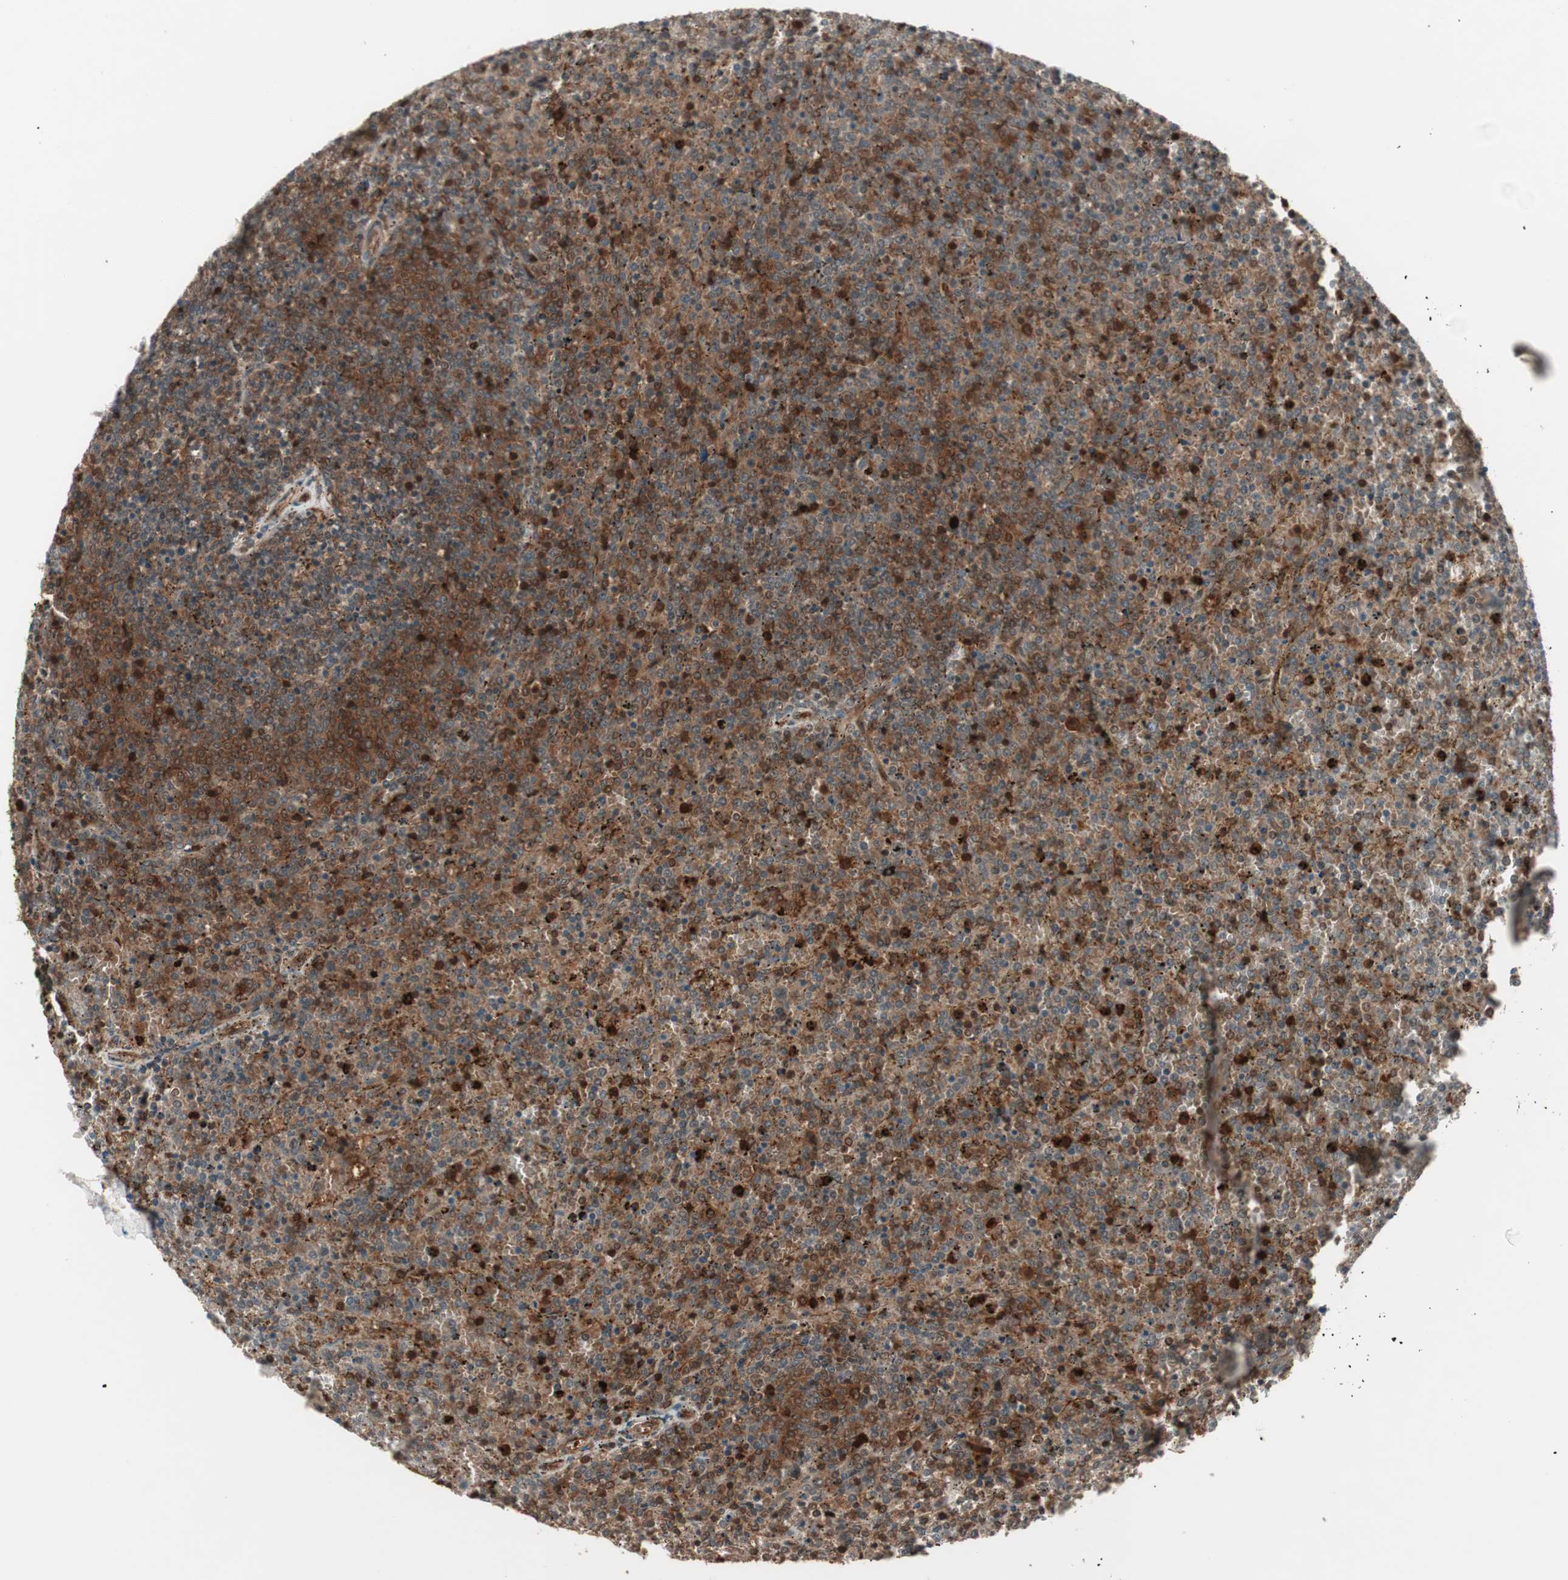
{"staining": {"intensity": "strong", "quantity": ">75%", "location": "cytoplasmic/membranous"}, "tissue": "lymphoma", "cell_type": "Tumor cells", "image_type": "cancer", "snomed": [{"axis": "morphology", "description": "Malignant lymphoma, non-Hodgkin's type, Low grade"}, {"axis": "topography", "description": "Spleen"}], "caption": "Immunohistochemical staining of human malignant lymphoma, non-Hodgkin's type (low-grade) reveals high levels of strong cytoplasmic/membranous staining in about >75% of tumor cells.", "gene": "PRKG2", "patient": {"sex": "female", "age": 77}}